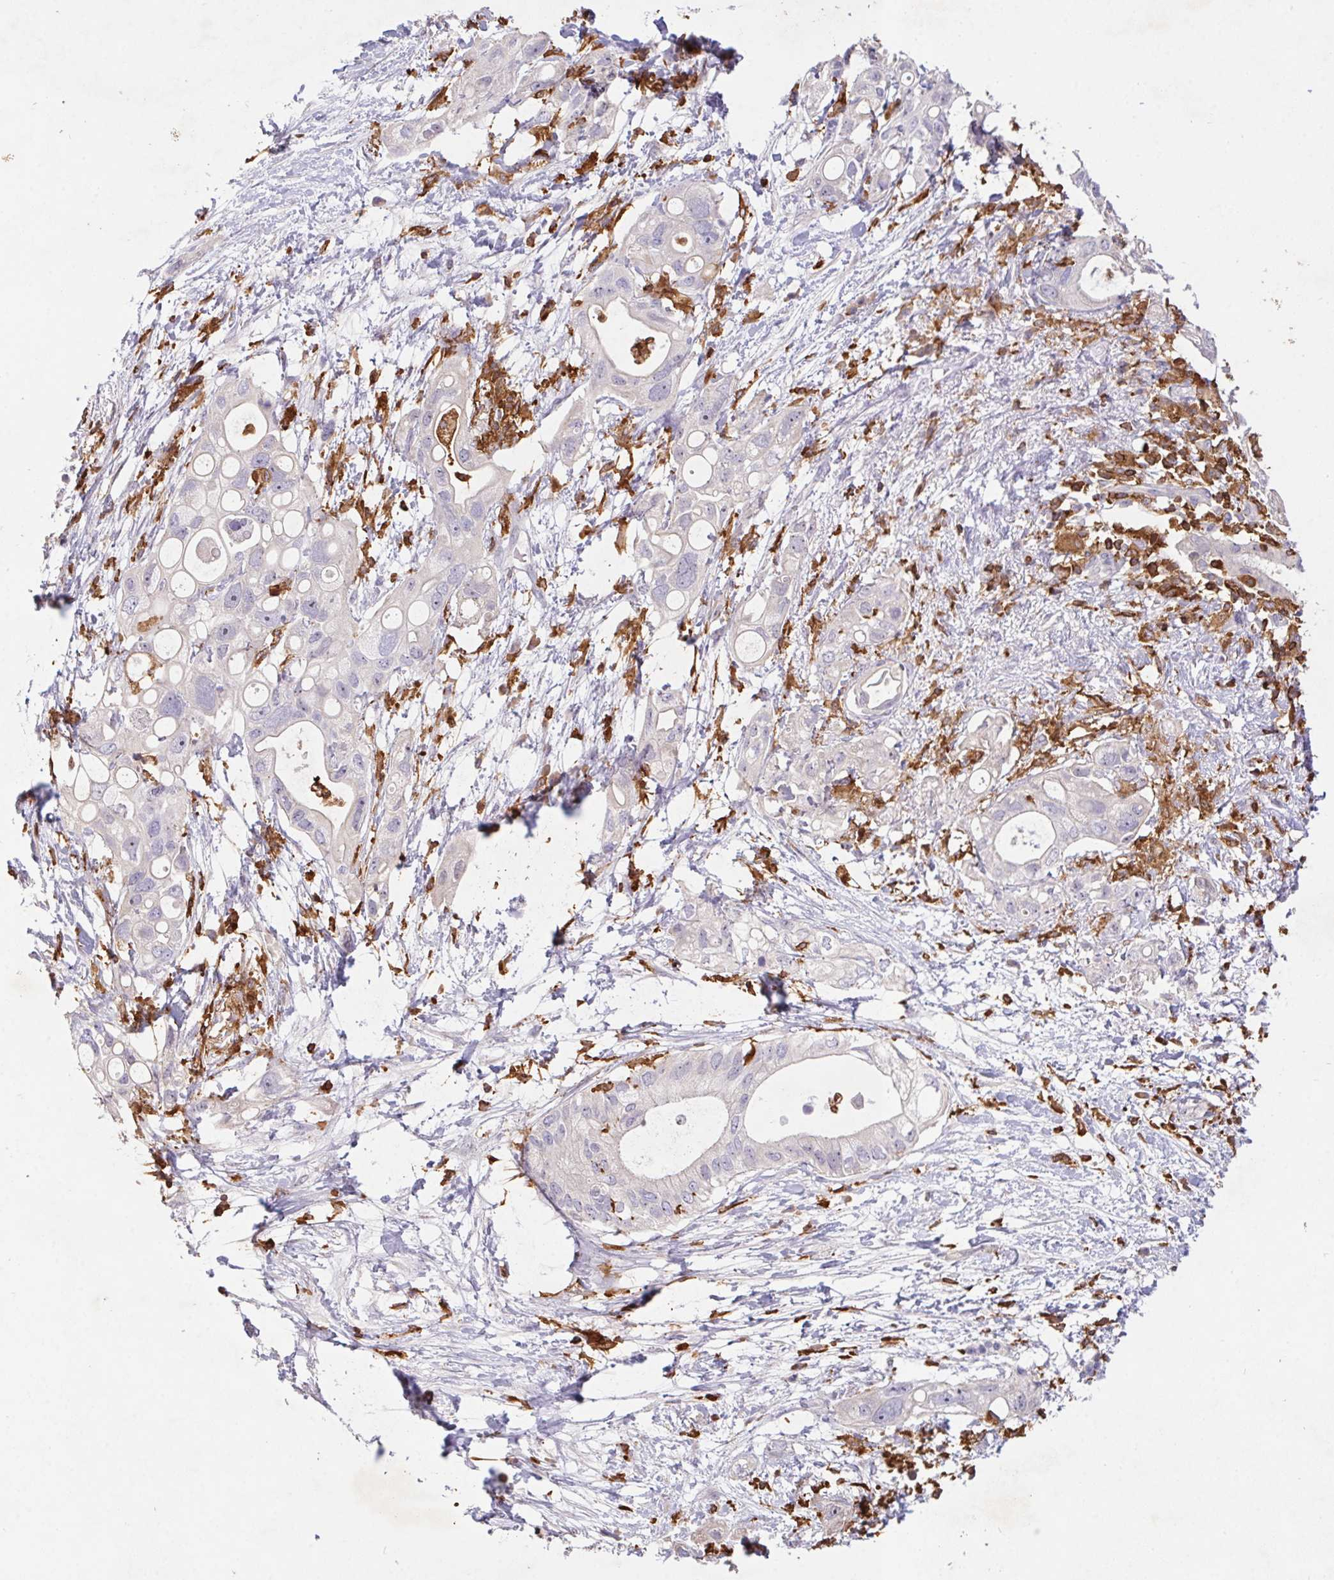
{"staining": {"intensity": "negative", "quantity": "none", "location": "none"}, "tissue": "pancreatic cancer", "cell_type": "Tumor cells", "image_type": "cancer", "snomed": [{"axis": "morphology", "description": "Adenocarcinoma, NOS"}, {"axis": "topography", "description": "Pancreas"}], "caption": "Immunohistochemistry micrograph of neoplastic tissue: pancreatic cancer (adenocarcinoma) stained with DAB (3,3'-diaminobenzidine) reveals no significant protein positivity in tumor cells.", "gene": "APBB1IP", "patient": {"sex": "female", "age": 72}}